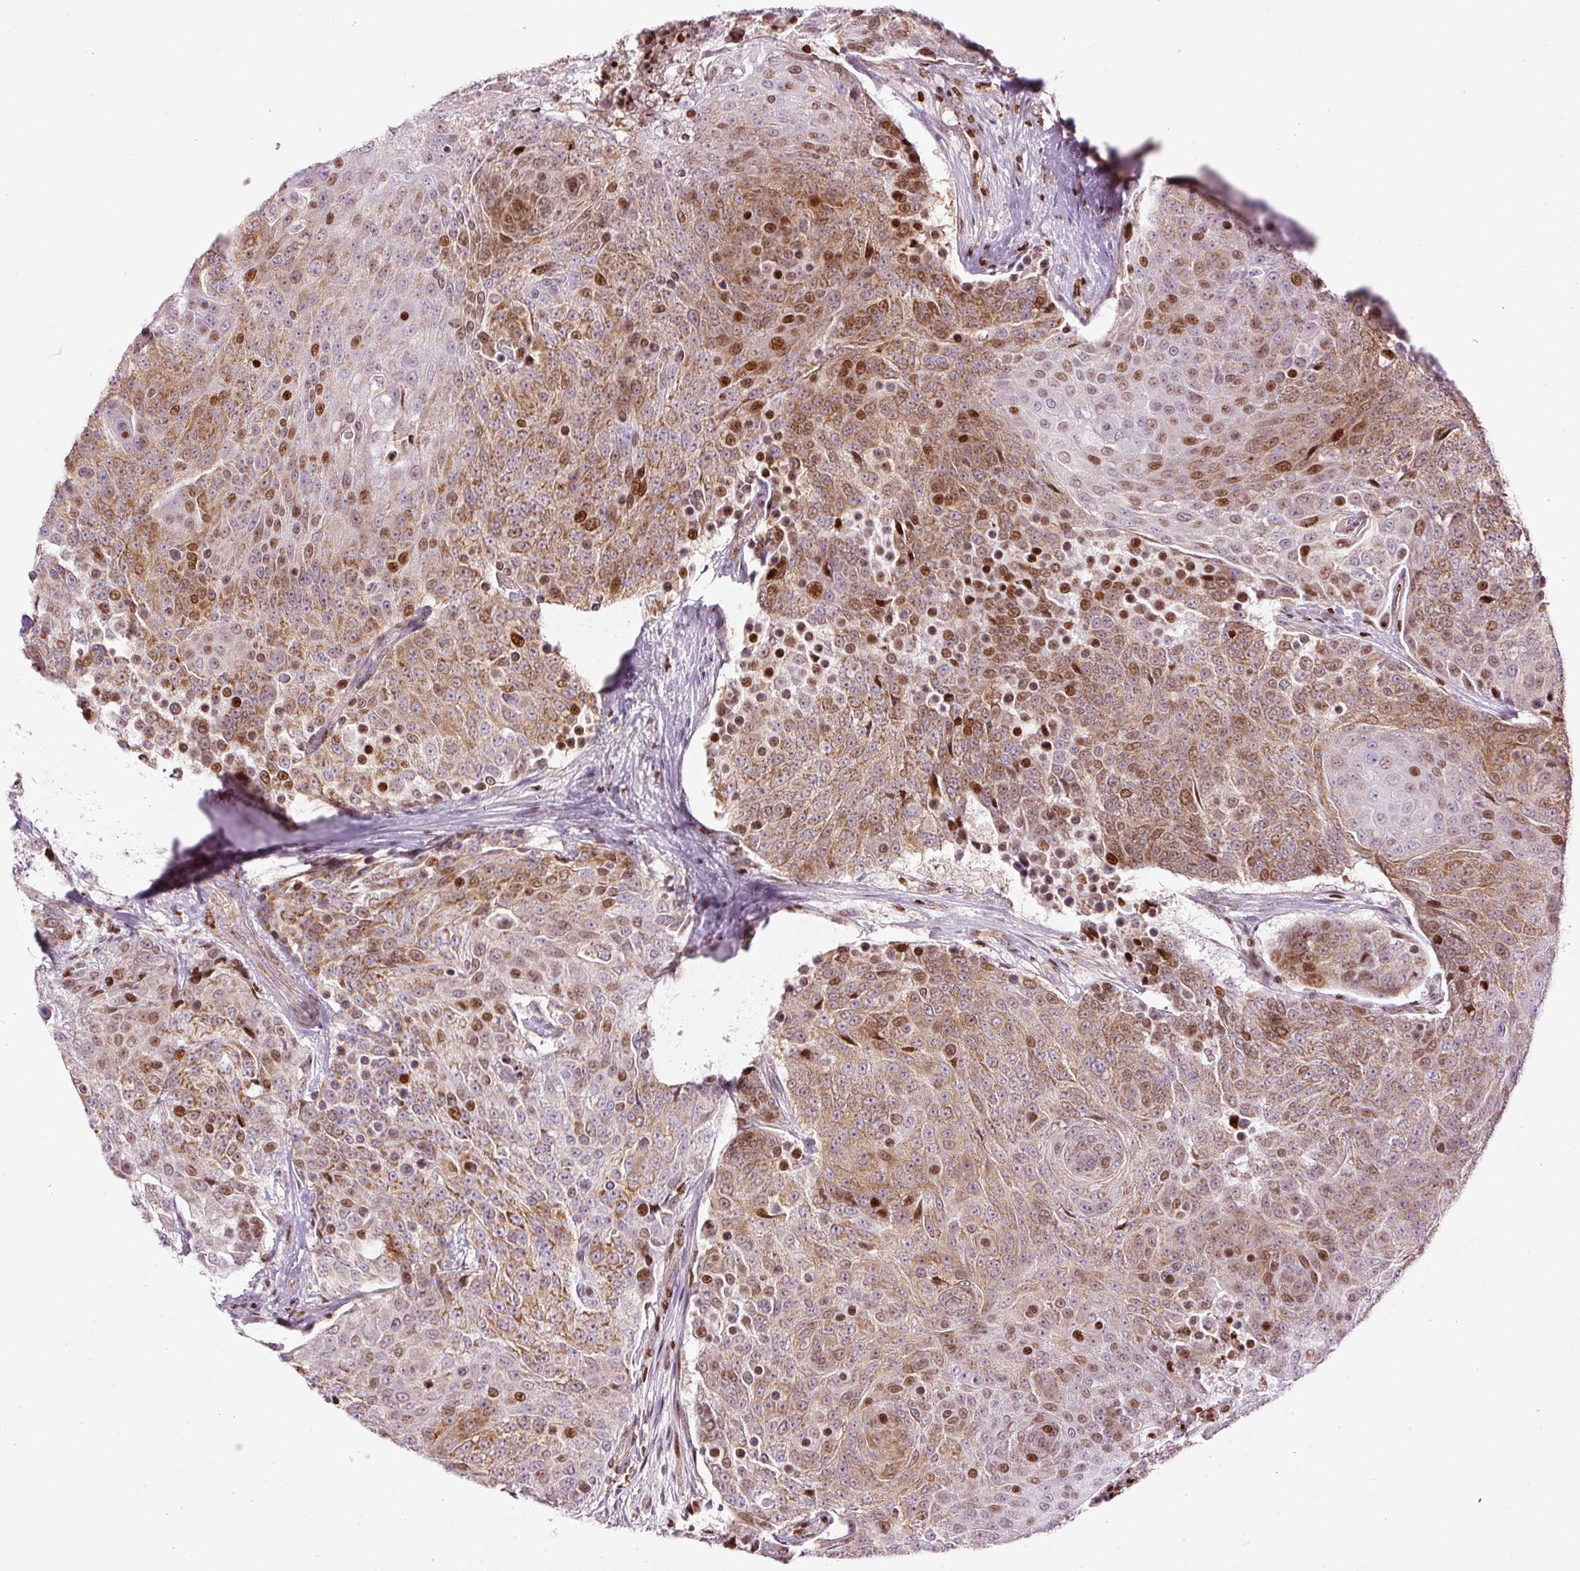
{"staining": {"intensity": "moderate", "quantity": ">75%", "location": "cytoplasmic/membranous,nuclear"}, "tissue": "urothelial cancer", "cell_type": "Tumor cells", "image_type": "cancer", "snomed": [{"axis": "morphology", "description": "Urothelial carcinoma, High grade"}, {"axis": "topography", "description": "Urinary bladder"}], "caption": "Urothelial cancer stained for a protein reveals moderate cytoplasmic/membranous and nuclear positivity in tumor cells. Using DAB (3,3'-diaminobenzidine) (brown) and hematoxylin (blue) stains, captured at high magnification using brightfield microscopy.", "gene": "TMEM8B", "patient": {"sex": "female", "age": 63}}